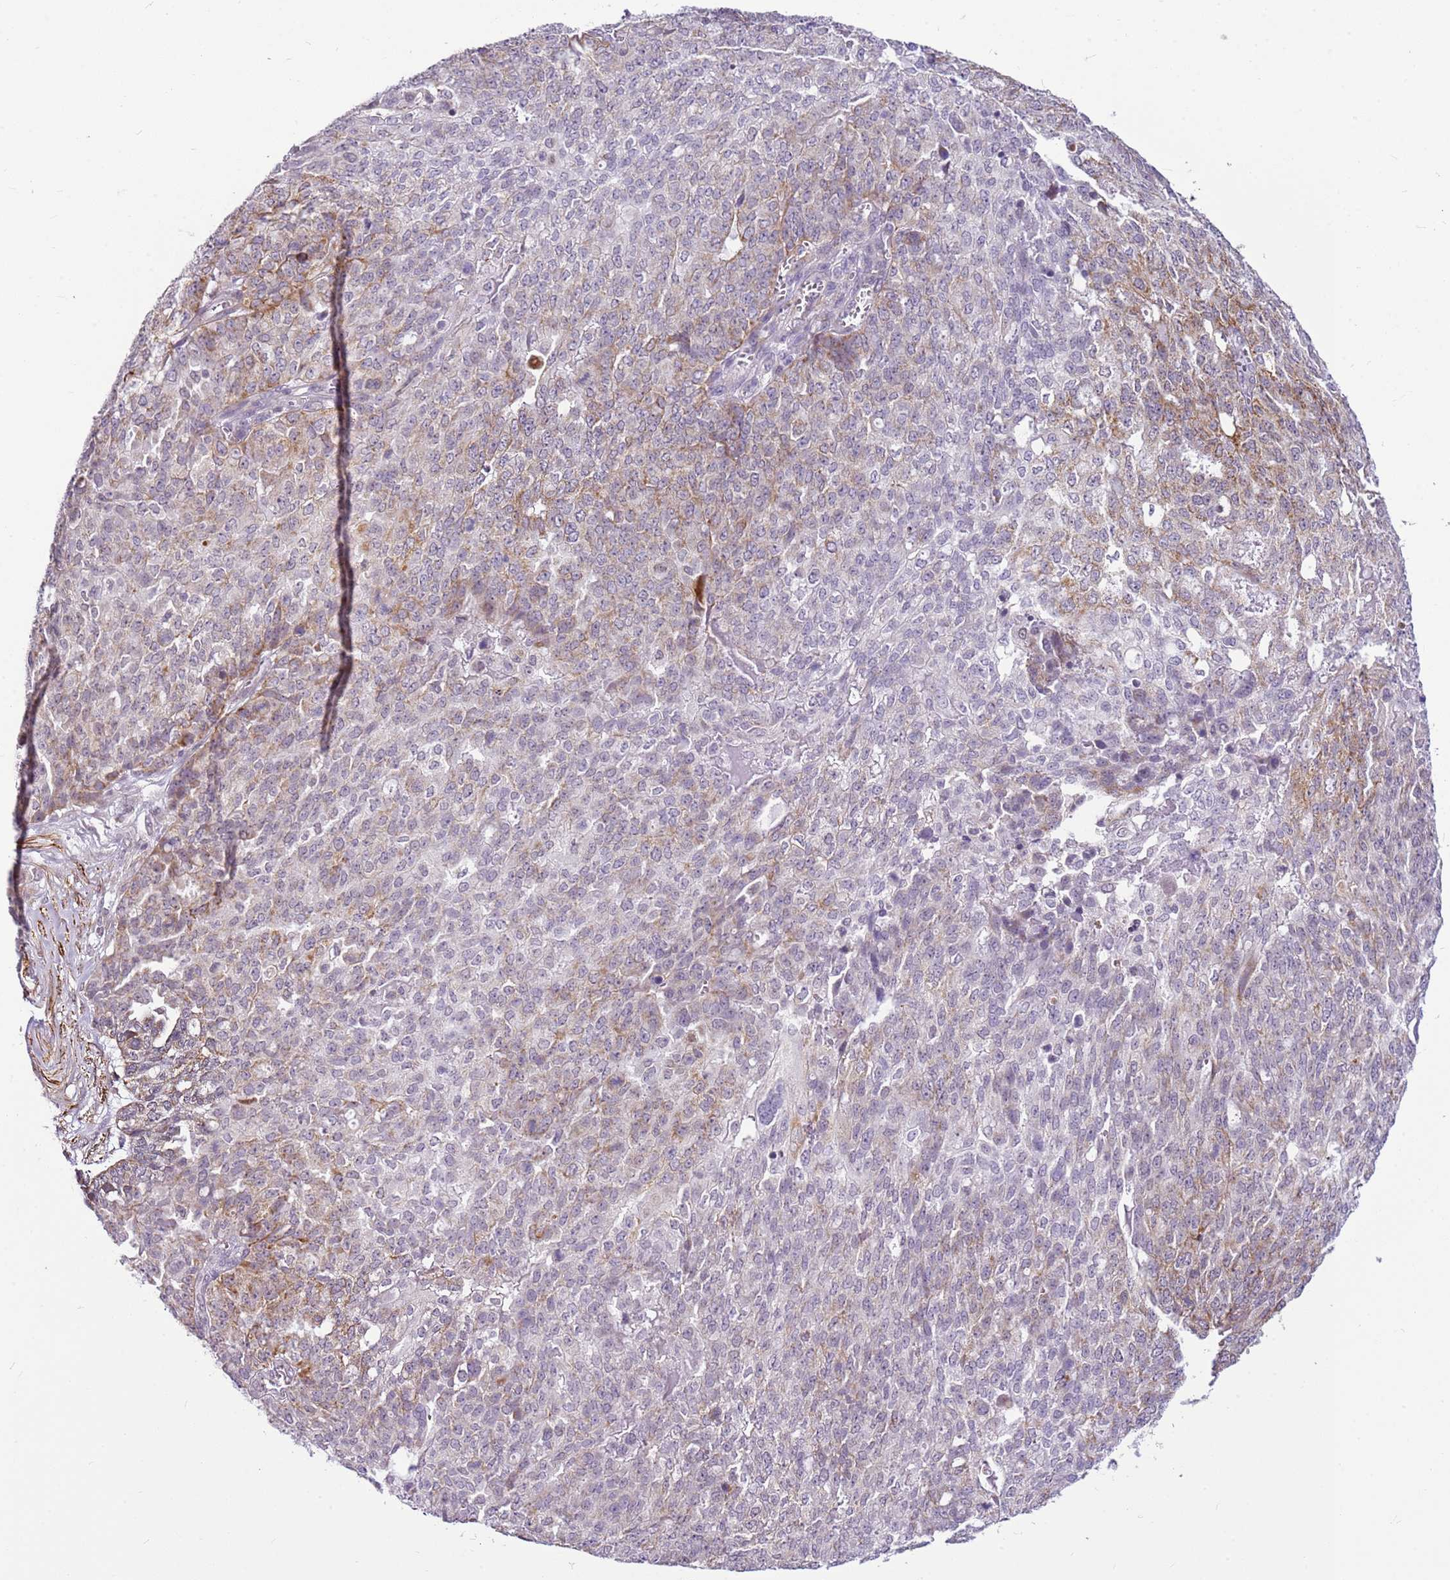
{"staining": {"intensity": "weak", "quantity": "<25%", "location": "cytoplasmic/membranous"}, "tissue": "ovarian cancer", "cell_type": "Tumor cells", "image_type": "cancer", "snomed": [{"axis": "morphology", "description": "Cystadenocarcinoma, serous, NOS"}, {"axis": "topography", "description": "Soft tissue"}, {"axis": "topography", "description": "Ovary"}], "caption": "Ovarian cancer (serous cystadenocarcinoma) stained for a protein using immunohistochemistry (IHC) demonstrates no staining tumor cells.", "gene": "SMIM4", "patient": {"sex": "female", "age": 57}}